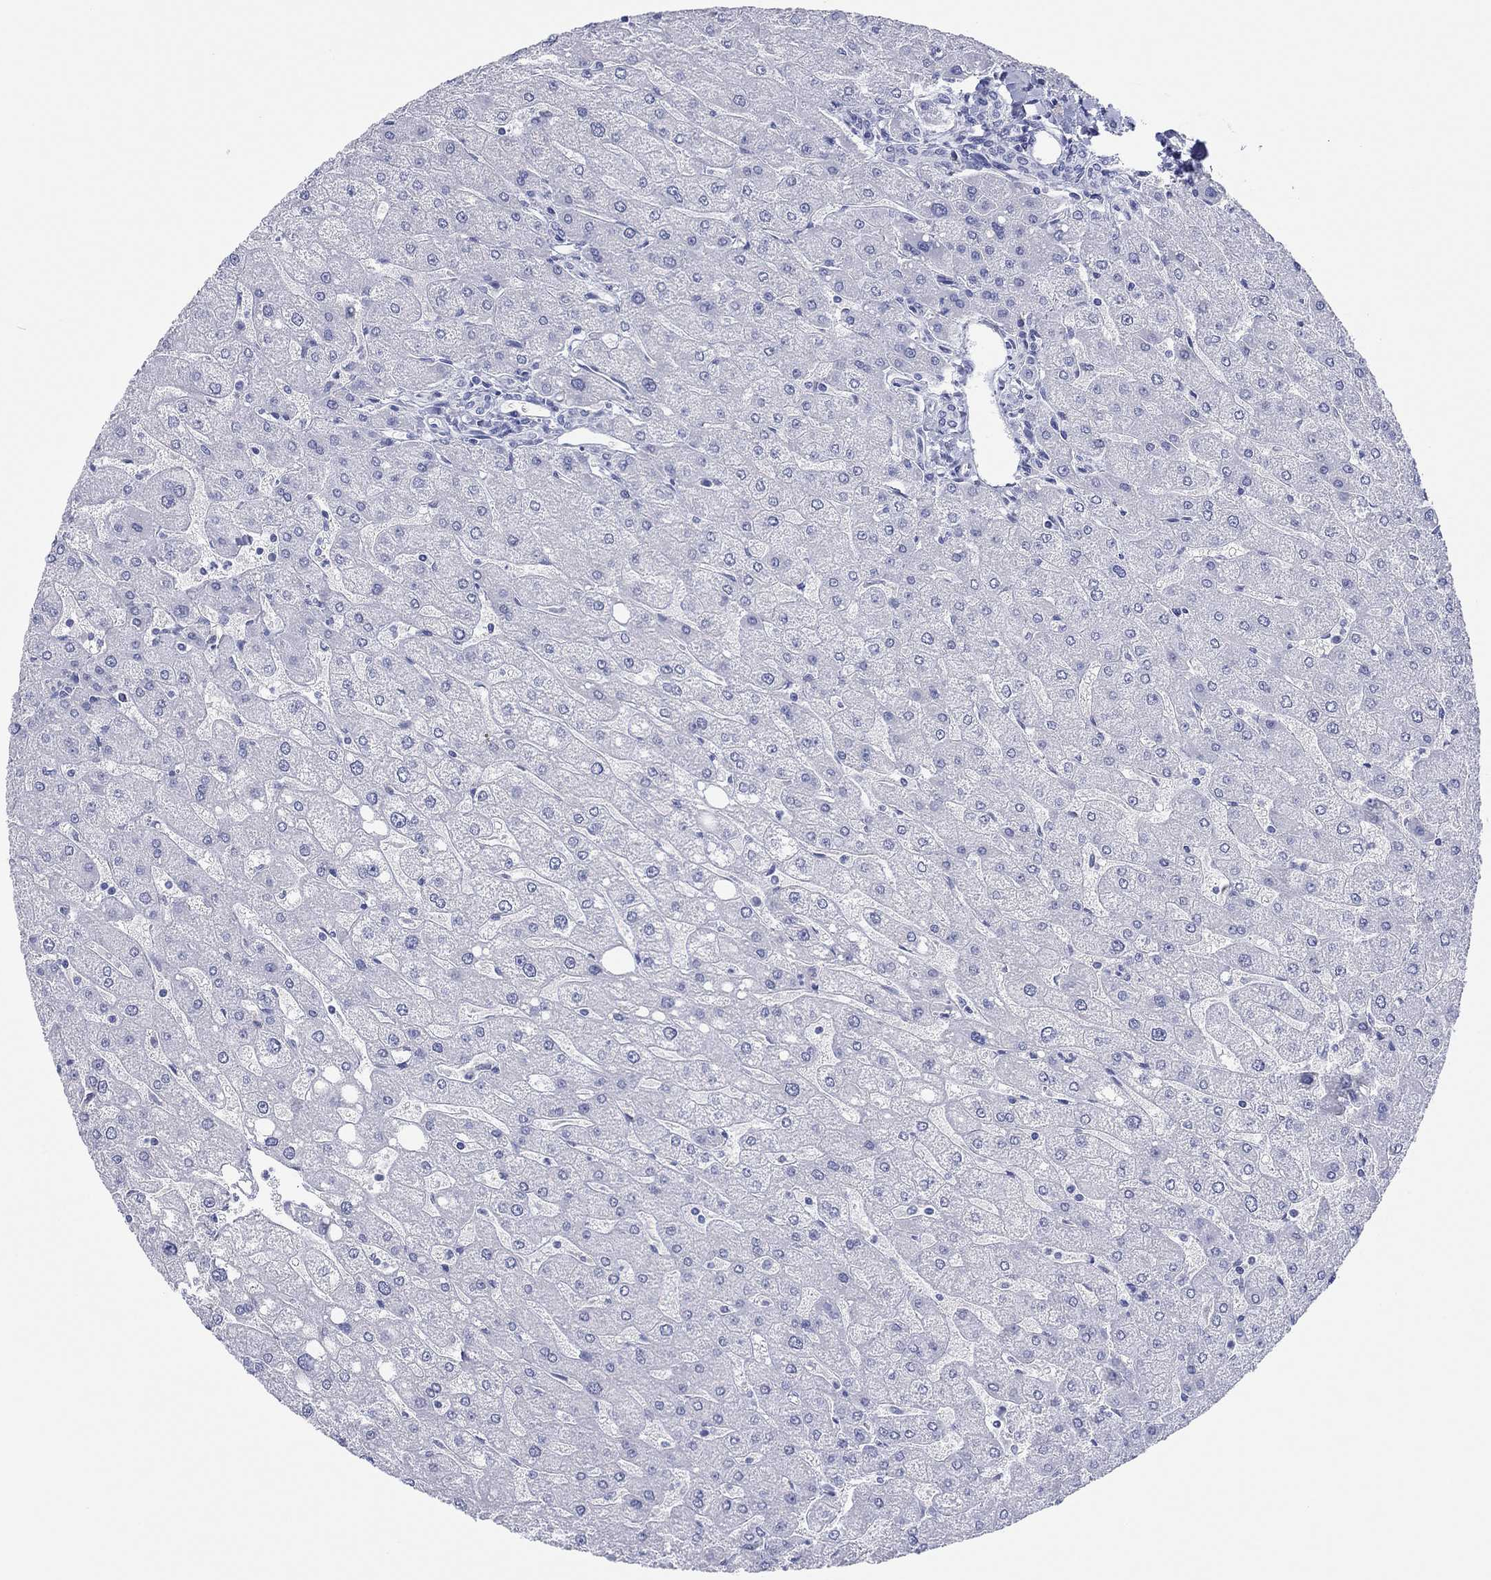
{"staining": {"intensity": "negative", "quantity": "none", "location": "none"}, "tissue": "liver", "cell_type": "Cholangiocytes", "image_type": "normal", "snomed": [{"axis": "morphology", "description": "Normal tissue, NOS"}, {"axis": "topography", "description": "Liver"}], "caption": "Immunohistochemical staining of unremarkable human liver exhibits no significant staining in cholangiocytes. Brightfield microscopy of immunohistochemistry (IHC) stained with DAB (brown) and hematoxylin (blue), captured at high magnification.", "gene": "MAGEB6", "patient": {"sex": "male", "age": 67}}